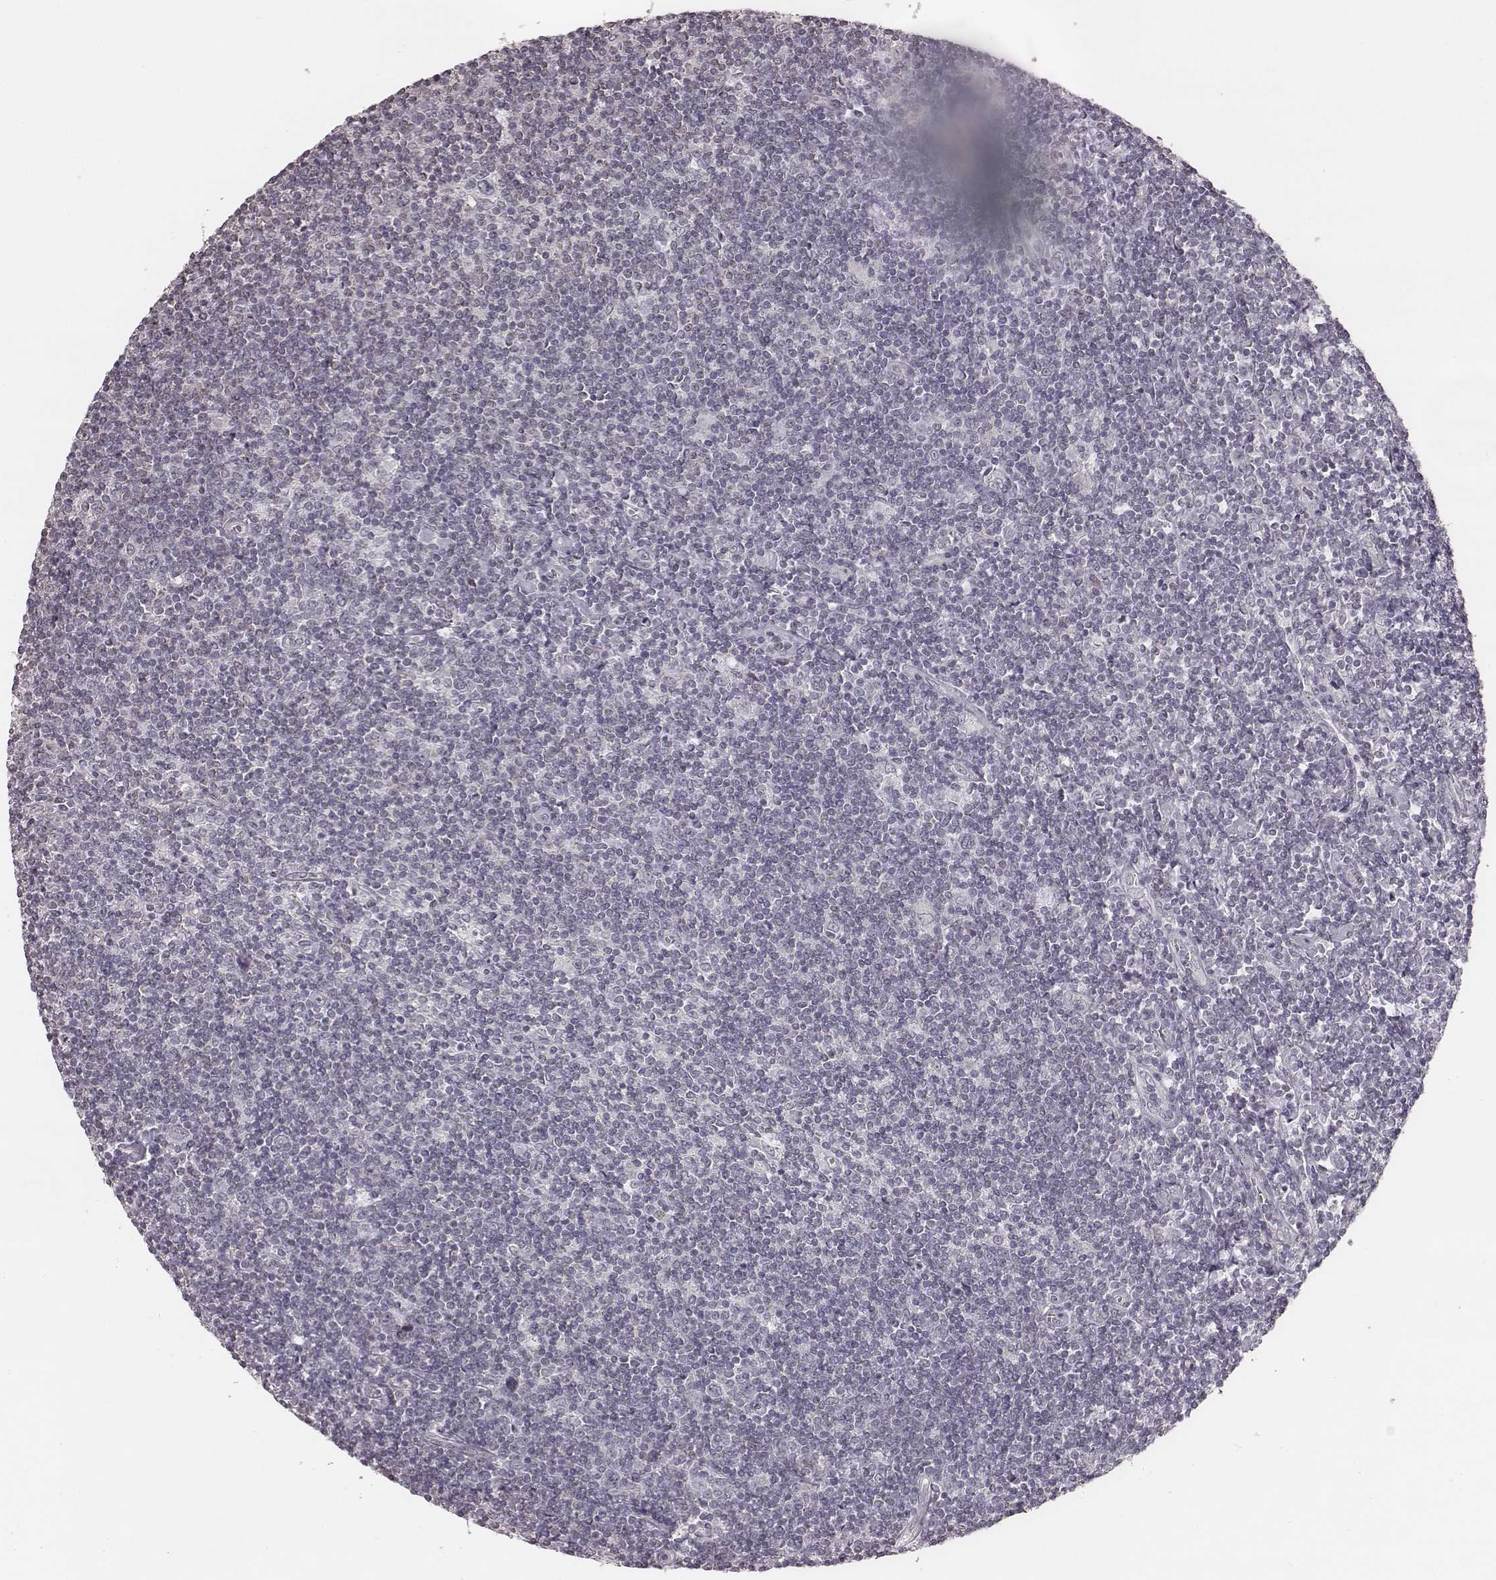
{"staining": {"intensity": "negative", "quantity": "none", "location": "none"}, "tissue": "lymphoma", "cell_type": "Tumor cells", "image_type": "cancer", "snomed": [{"axis": "morphology", "description": "Hodgkin's disease, NOS"}, {"axis": "topography", "description": "Lymph node"}], "caption": "Immunohistochemical staining of human lymphoma exhibits no significant staining in tumor cells.", "gene": "SLC7A4", "patient": {"sex": "male", "age": 40}}